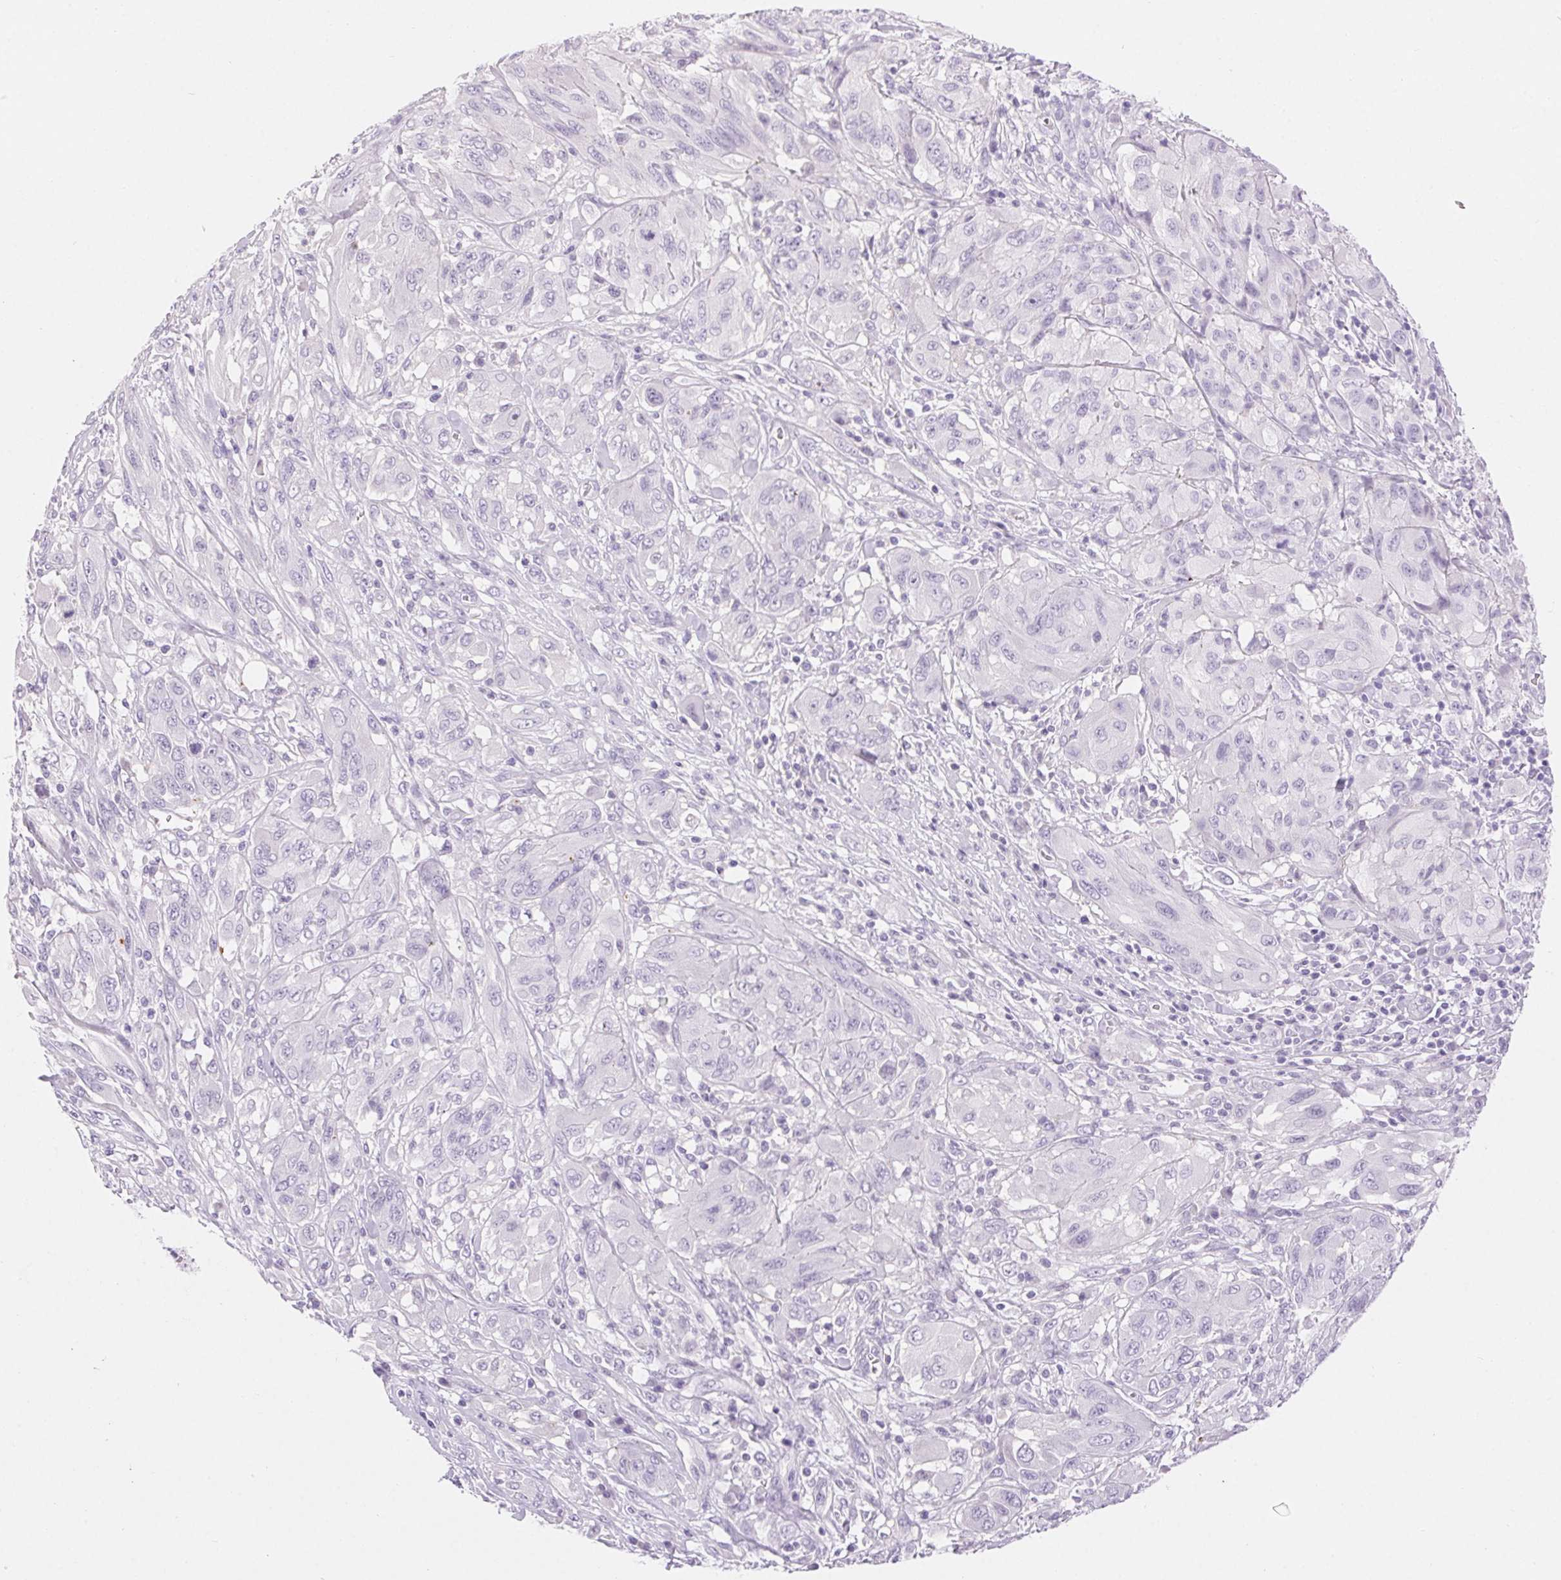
{"staining": {"intensity": "negative", "quantity": "none", "location": "none"}, "tissue": "melanoma", "cell_type": "Tumor cells", "image_type": "cancer", "snomed": [{"axis": "morphology", "description": "Malignant melanoma, NOS"}, {"axis": "topography", "description": "Skin"}], "caption": "This is a image of immunohistochemistry staining of malignant melanoma, which shows no staining in tumor cells.", "gene": "CLDN16", "patient": {"sex": "female", "age": 91}}